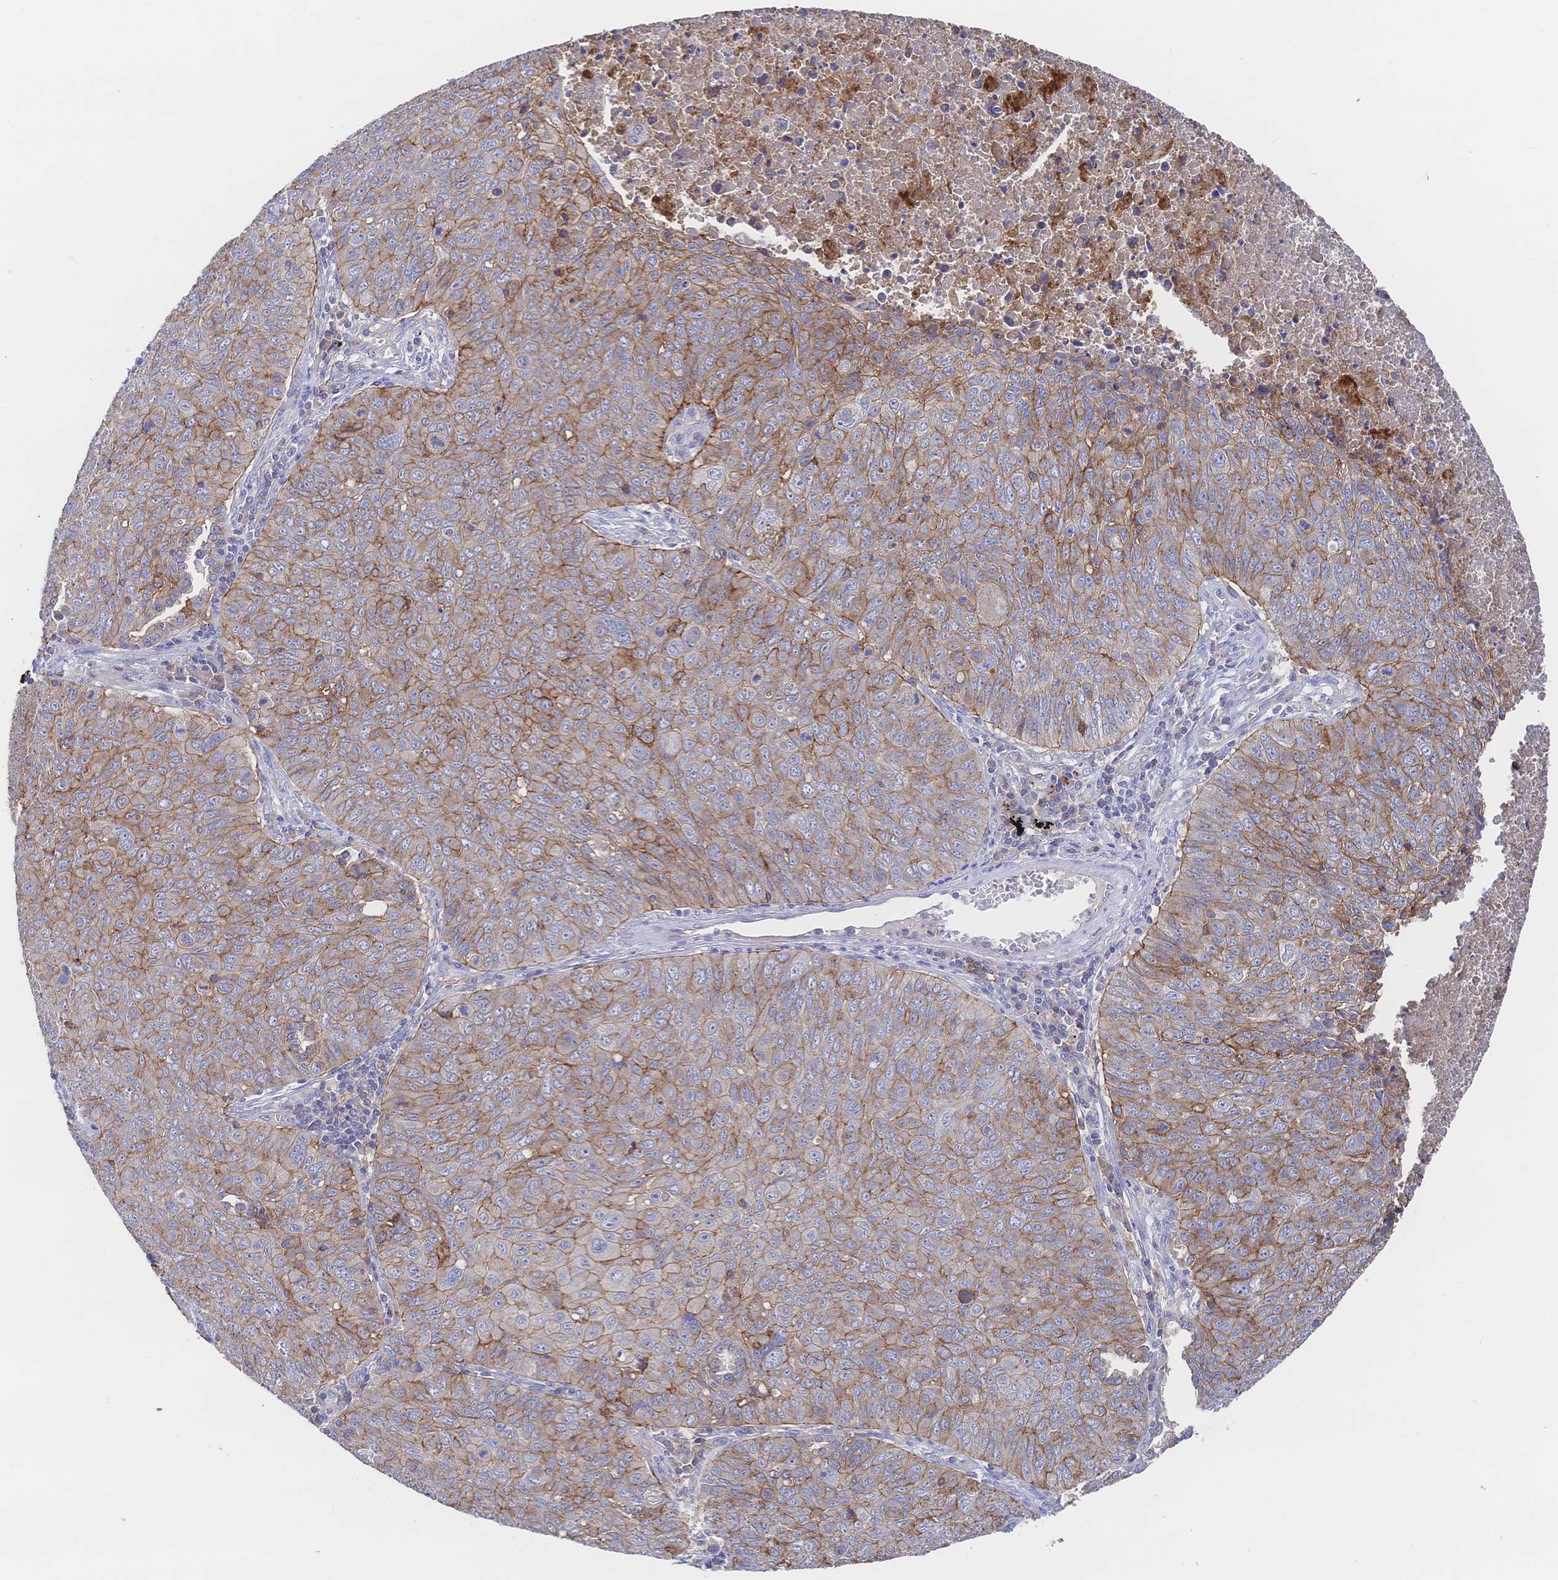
{"staining": {"intensity": "moderate", "quantity": ">75%", "location": "cytoplasmic/membranous"}, "tissue": "lung cancer", "cell_type": "Tumor cells", "image_type": "cancer", "snomed": [{"axis": "morphology", "description": "Normal morphology"}, {"axis": "morphology", "description": "Aneuploidy"}, {"axis": "morphology", "description": "Squamous cell carcinoma, NOS"}, {"axis": "topography", "description": "Lymph node"}, {"axis": "topography", "description": "Lung"}], "caption": "This micrograph exhibits immunohistochemistry (IHC) staining of human squamous cell carcinoma (lung), with medium moderate cytoplasmic/membranous staining in about >75% of tumor cells.", "gene": "F11R", "patient": {"sex": "female", "age": 76}}